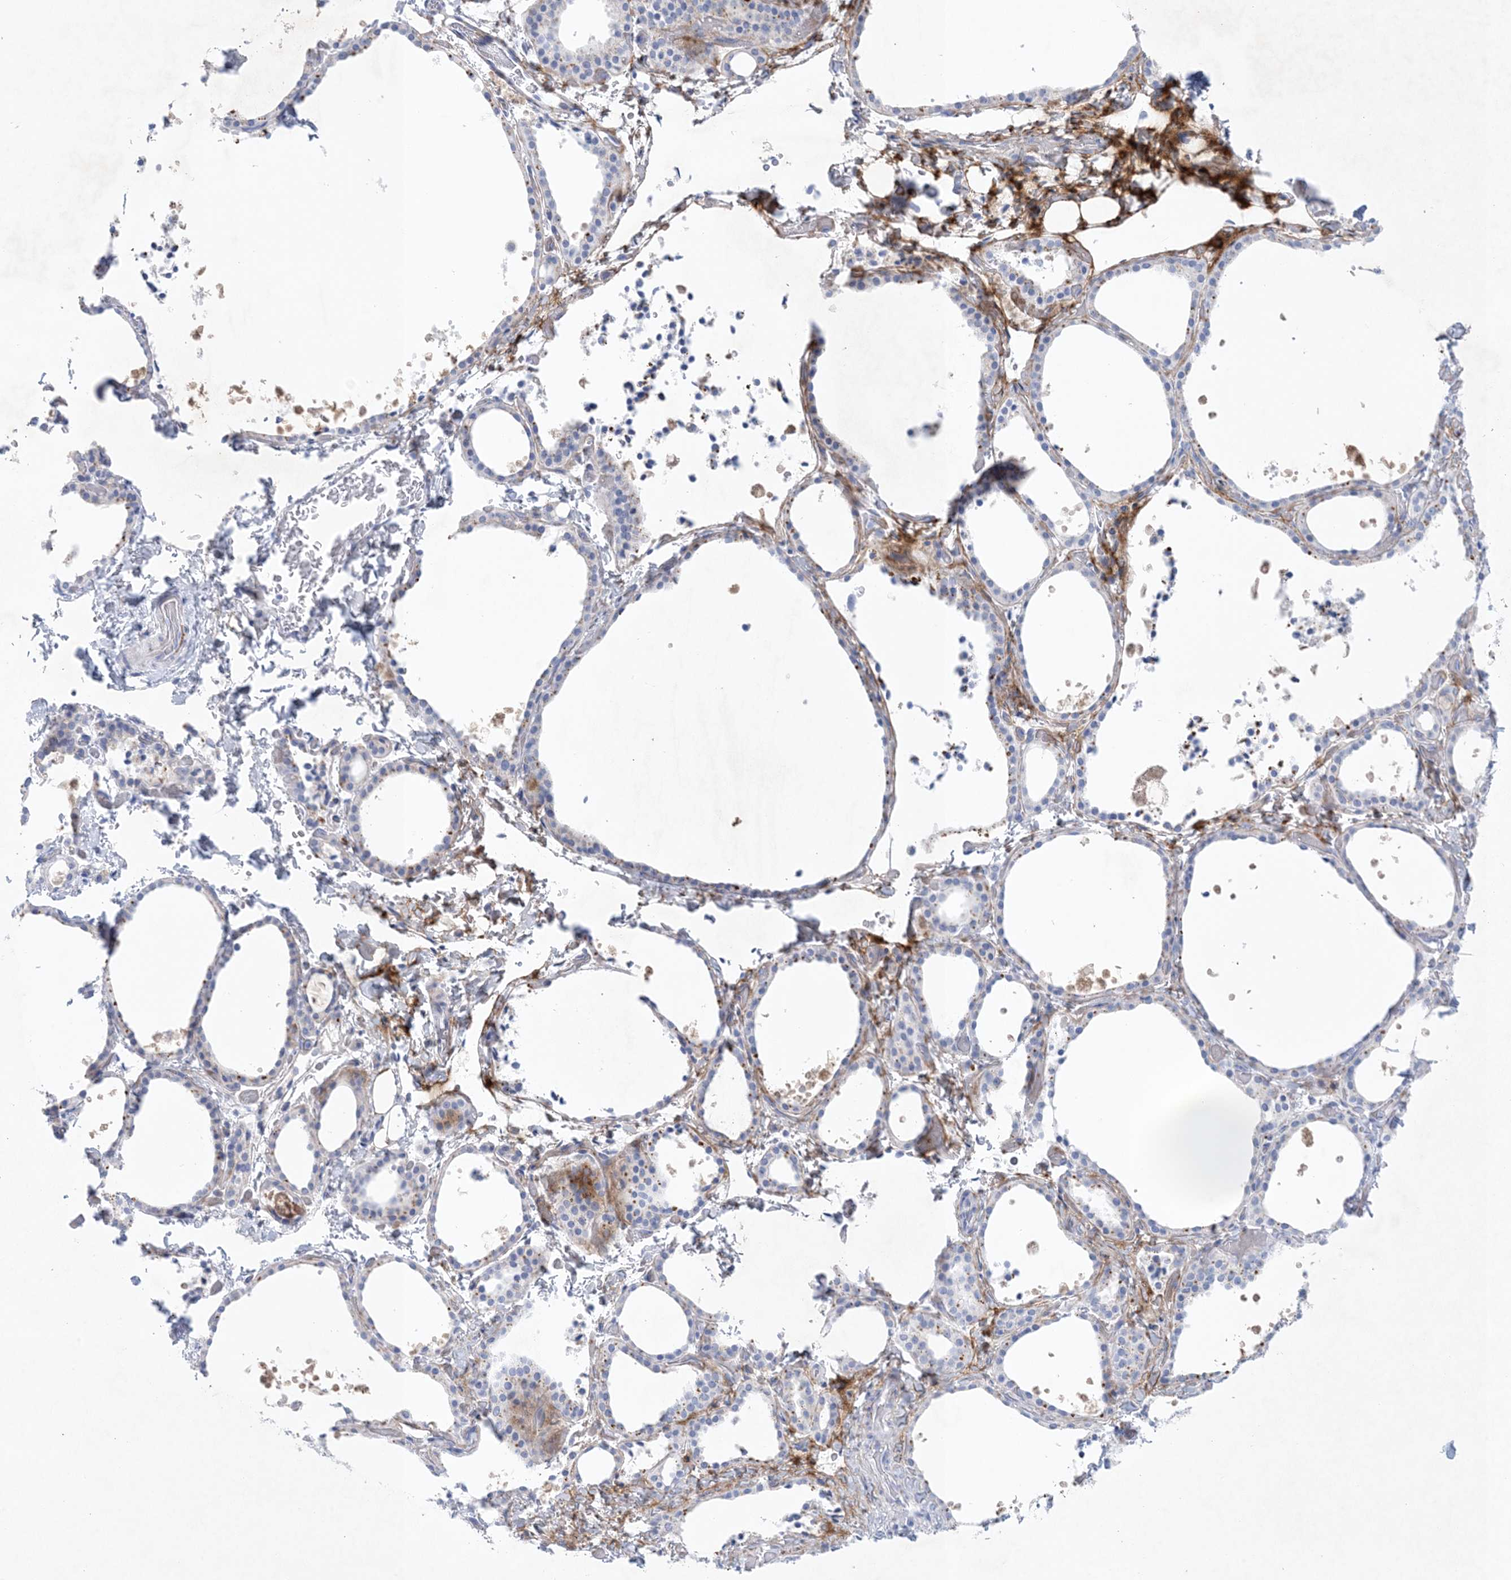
{"staining": {"intensity": "moderate", "quantity": "<25%", "location": "cytoplasmic/membranous"}, "tissue": "thyroid gland", "cell_type": "Glandular cells", "image_type": "normal", "snomed": [{"axis": "morphology", "description": "Normal tissue, NOS"}, {"axis": "topography", "description": "Thyroid gland"}], "caption": "Moderate cytoplasmic/membranous protein positivity is identified in about <25% of glandular cells in thyroid gland. (DAB = brown stain, brightfield microscopy at high magnification).", "gene": "GABRG1", "patient": {"sex": "female", "age": 44}}